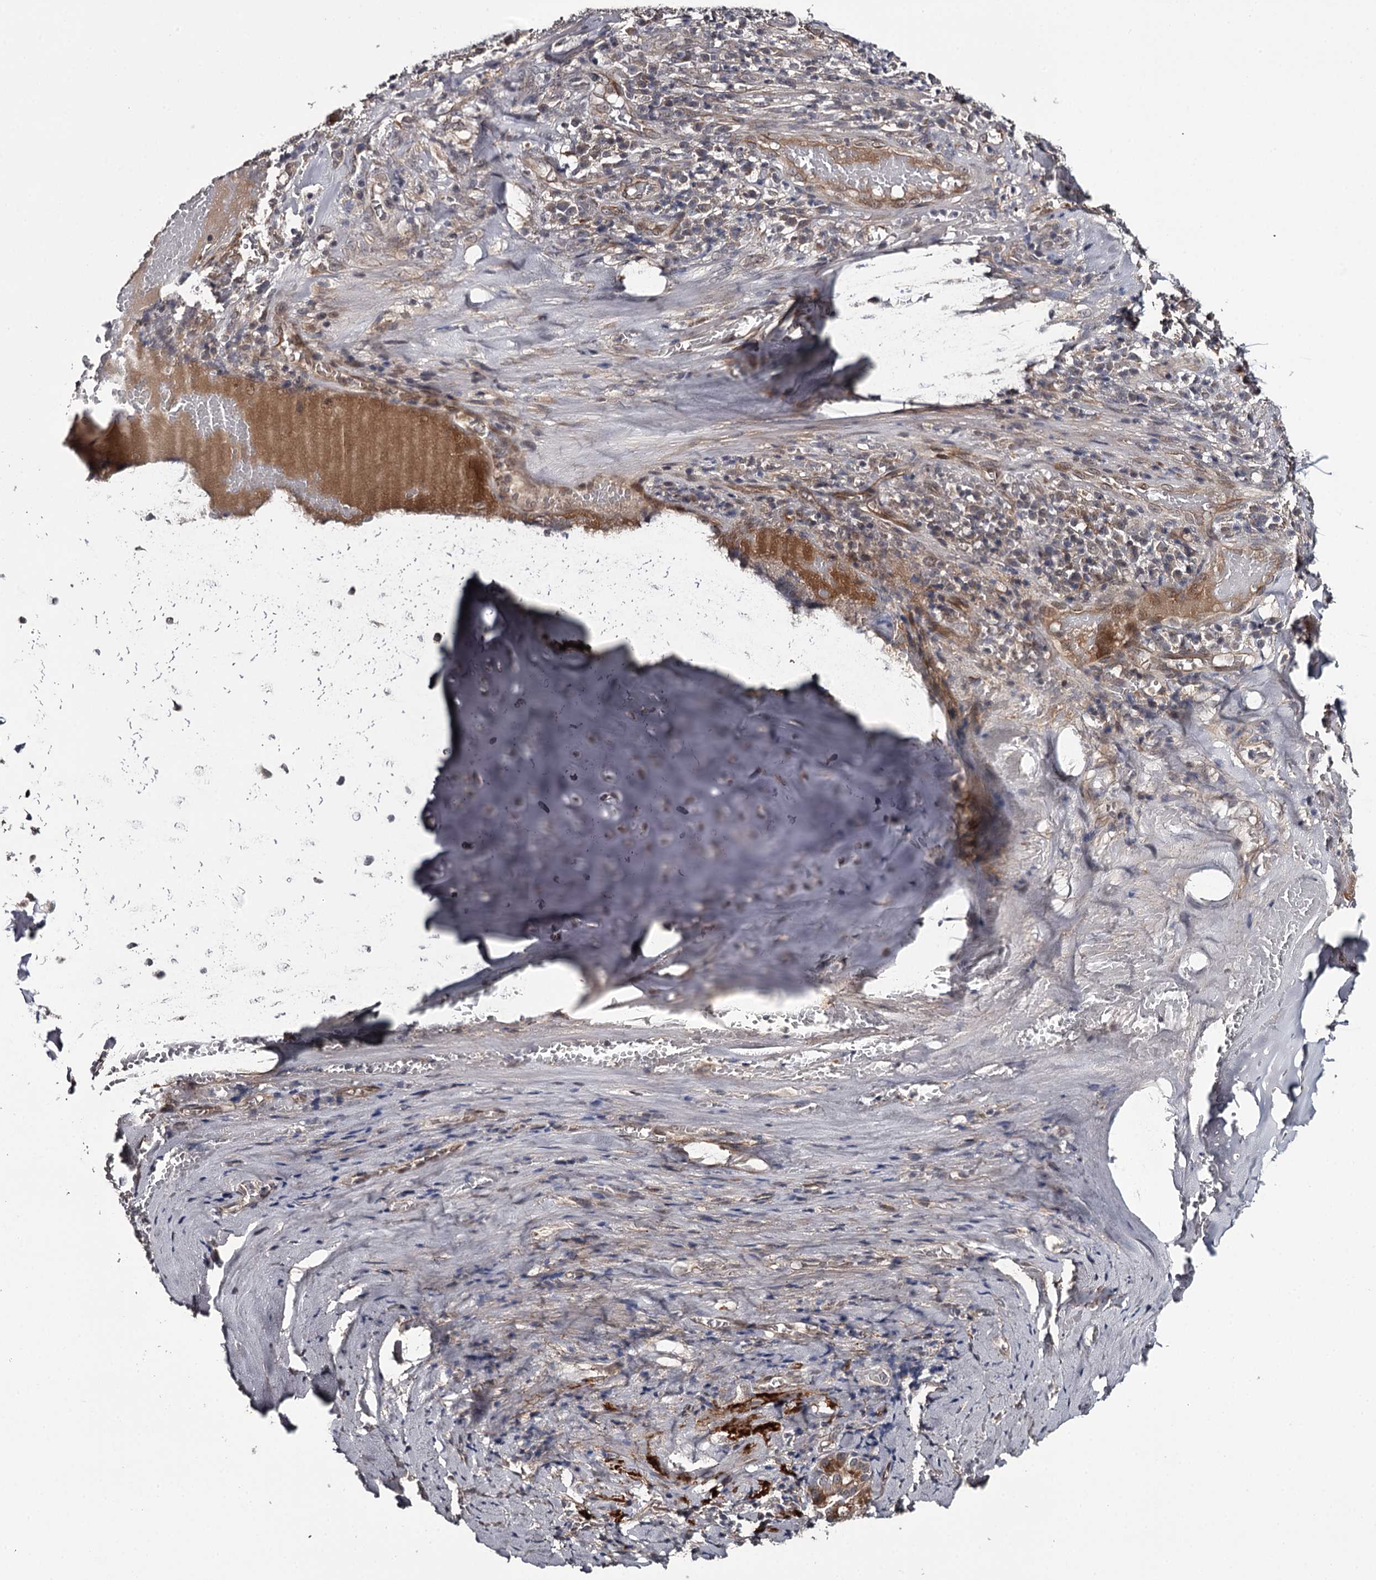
{"staining": {"intensity": "negative", "quantity": "none", "location": "none"}, "tissue": "adipose tissue", "cell_type": "Adipocytes", "image_type": "normal", "snomed": [{"axis": "morphology", "description": "Normal tissue, NOS"}, {"axis": "morphology", "description": "Basal cell carcinoma"}, {"axis": "topography", "description": "Cartilage tissue"}, {"axis": "topography", "description": "Nasopharynx"}, {"axis": "topography", "description": "Oral tissue"}], "caption": "Photomicrograph shows no protein staining in adipocytes of unremarkable adipose tissue.", "gene": "CWF19L2", "patient": {"sex": "female", "age": 77}}